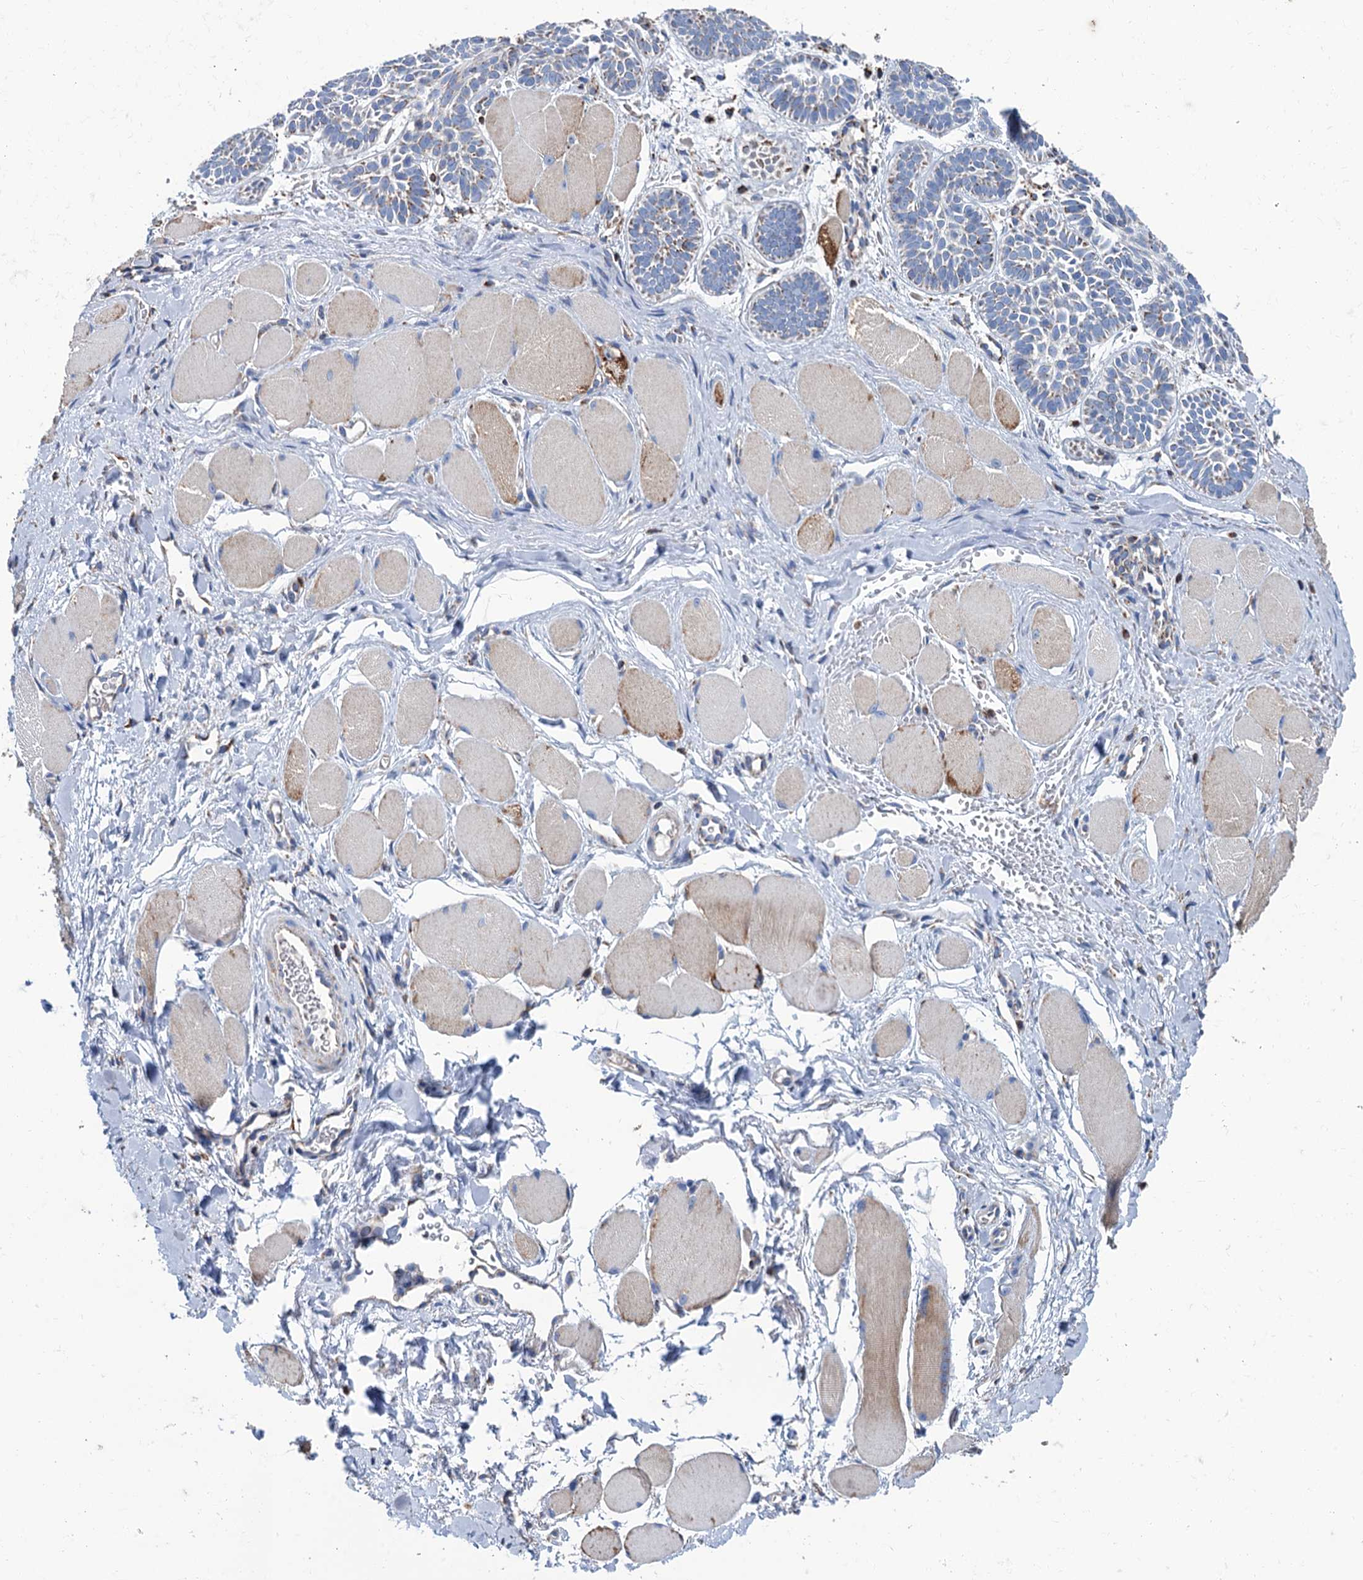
{"staining": {"intensity": "moderate", "quantity": "25%-75%", "location": "cytoplasmic/membranous"}, "tissue": "skin cancer", "cell_type": "Tumor cells", "image_type": "cancer", "snomed": [{"axis": "morphology", "description": "Basal cell carcinoma"}, {"axis": "topography", "description": "Skin"}], "caption": "Skin cancer (basal cell carcinoma) stained for a protein demonstrates moderate cytoplasmic/membranous positivity in tumor cells. The staining was performed using DAB (3,3'-diaminobenzidine), with brown indicating positive protein expression. Nuclei are stained blue with hematoxylin.", "gene": "IVD", "patient": {"sex": "male", "age": 85}}